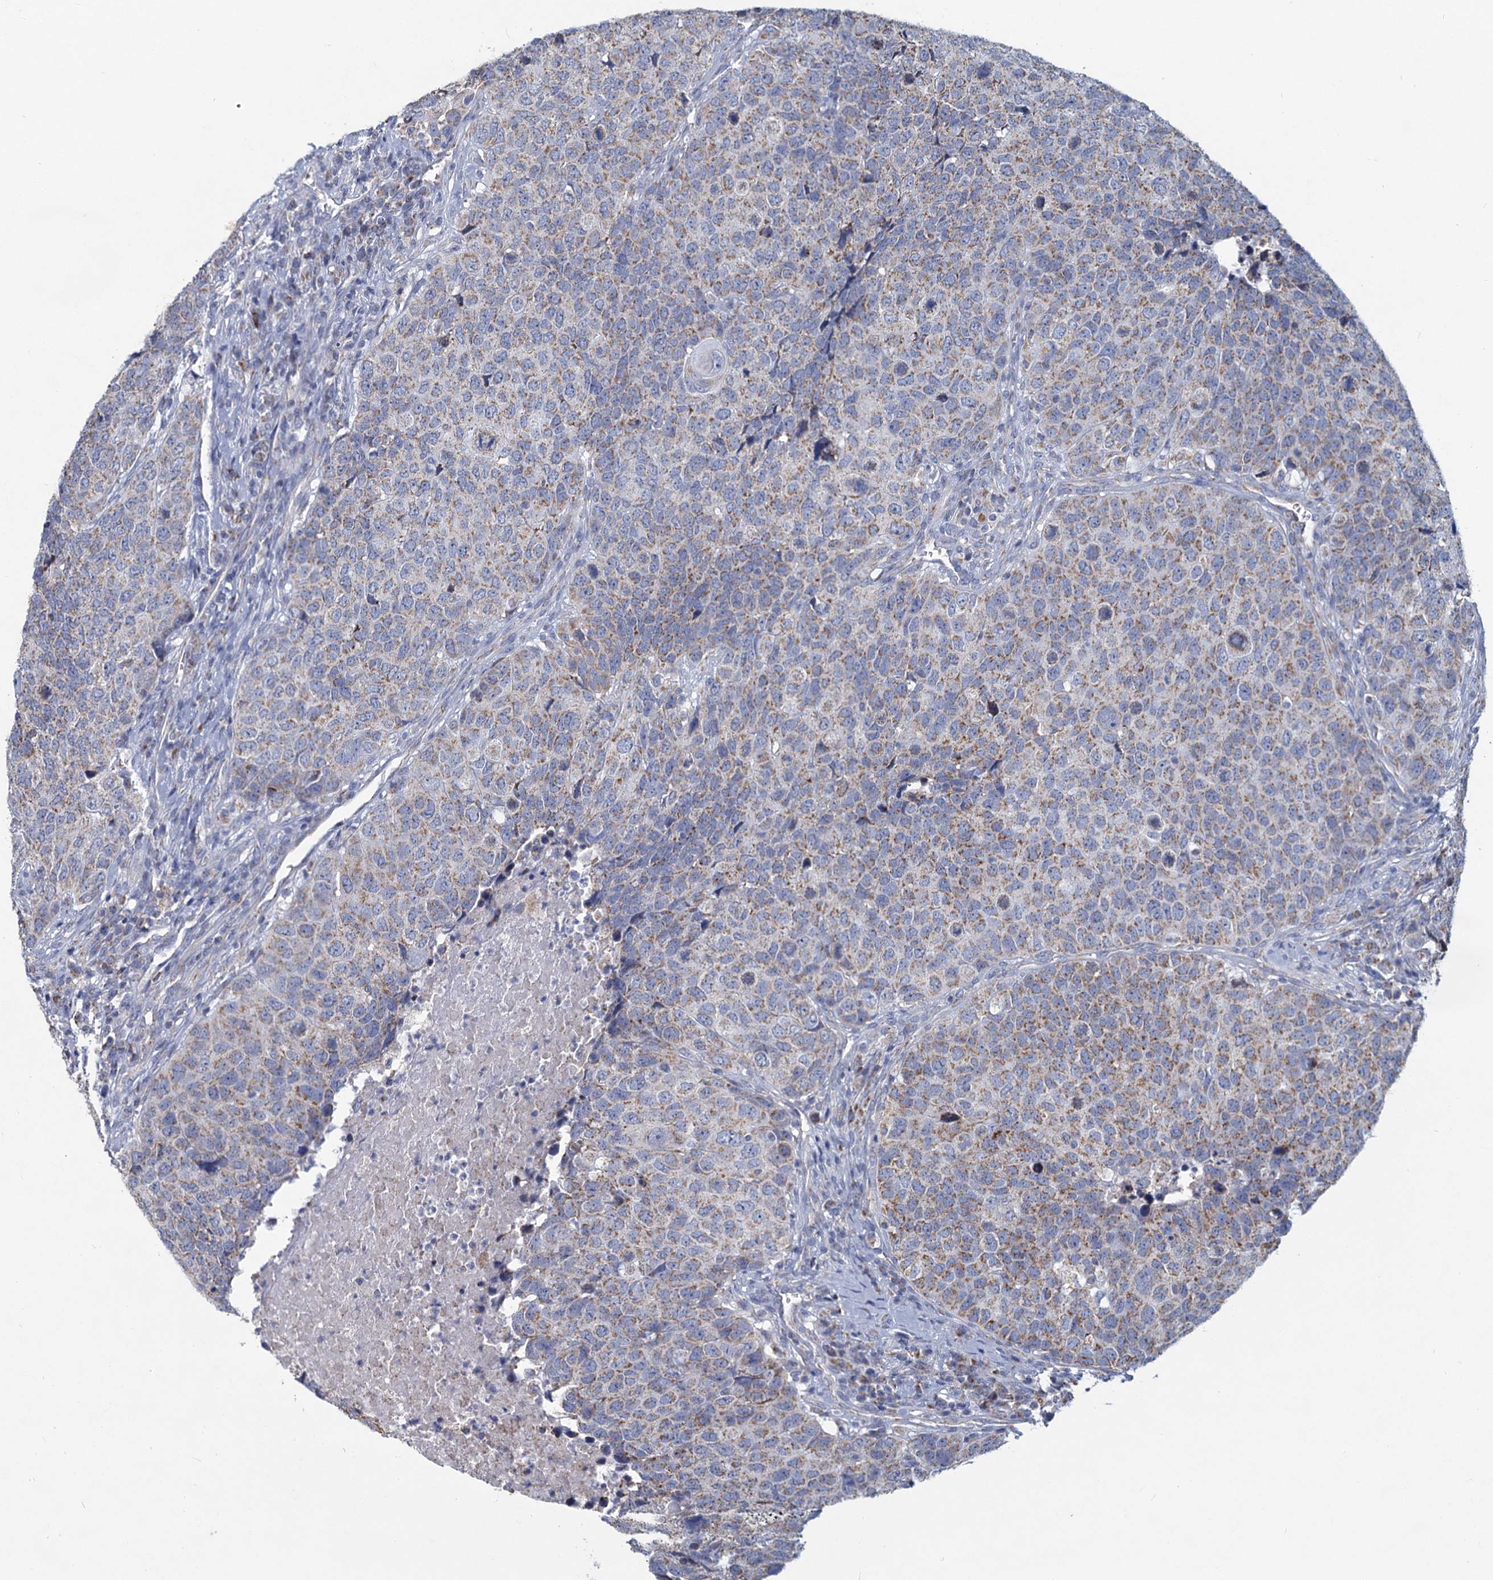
{"staining": {"intensity": "moderate", "quantity": "25%-75%", "location": "cytoplasmic/membranous"}, "tissue": "head and neck cancer", "cell_type": "Tumor cells", "image_type": "cancer", "snomed": [{"axis": "morphology", "description": "Squamous cell carcinoma, NOS"}, {"axis": "topography", "description": "Head-Neck"}], "caption": "Immunohistochemical staining of head and neck squamous cell carcinoma displays moderate cytoplasmic/membranous protein staining in about 25%-75% of tumor cells.", "gene": "NDUFC2", "patient": {"sex": "male", "age": 66}}